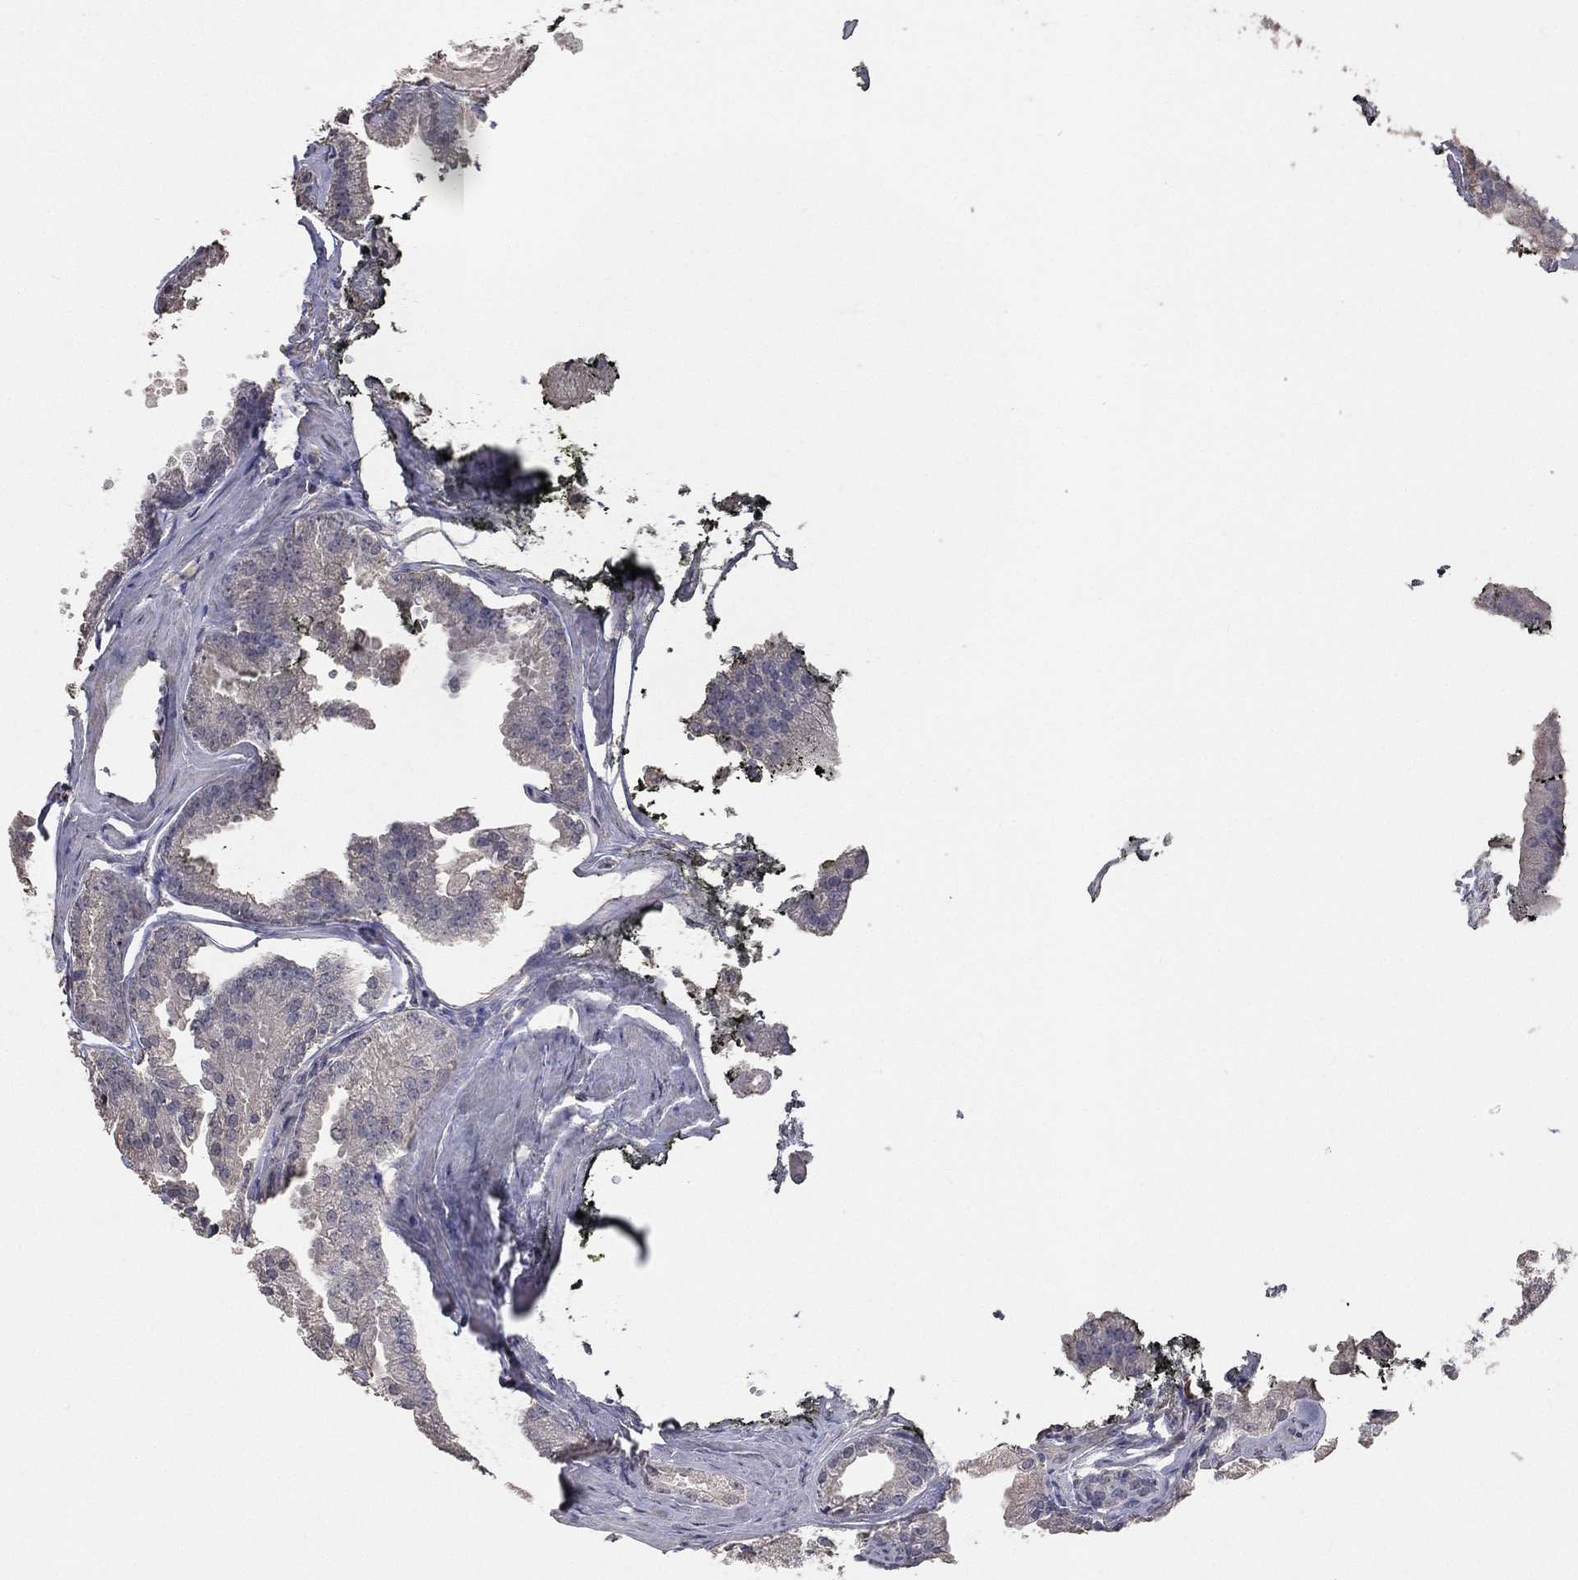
{"staining": {"intensity": "negative", "quantity": "none", "location": "none"}, "tissue": "prostate cancer", "cell_type": "Tumor cells", "image_type": "cancer", "snomed": [{"axis": "morphology", "description": "Adenocarcinoma, NOS"}, {"axis": "morphology", "description": "Adenocarcinoma, High grade"}, {"axis": "topography", "description": "Prostate"}], "caption": "Prostate cancer (high-grade adenocarcinoma) was stained to show a protein in brown. There is no significant staining in tumor cells.", "gene": "SNAP25", "patient": {"sex": "male", "age": 64}}